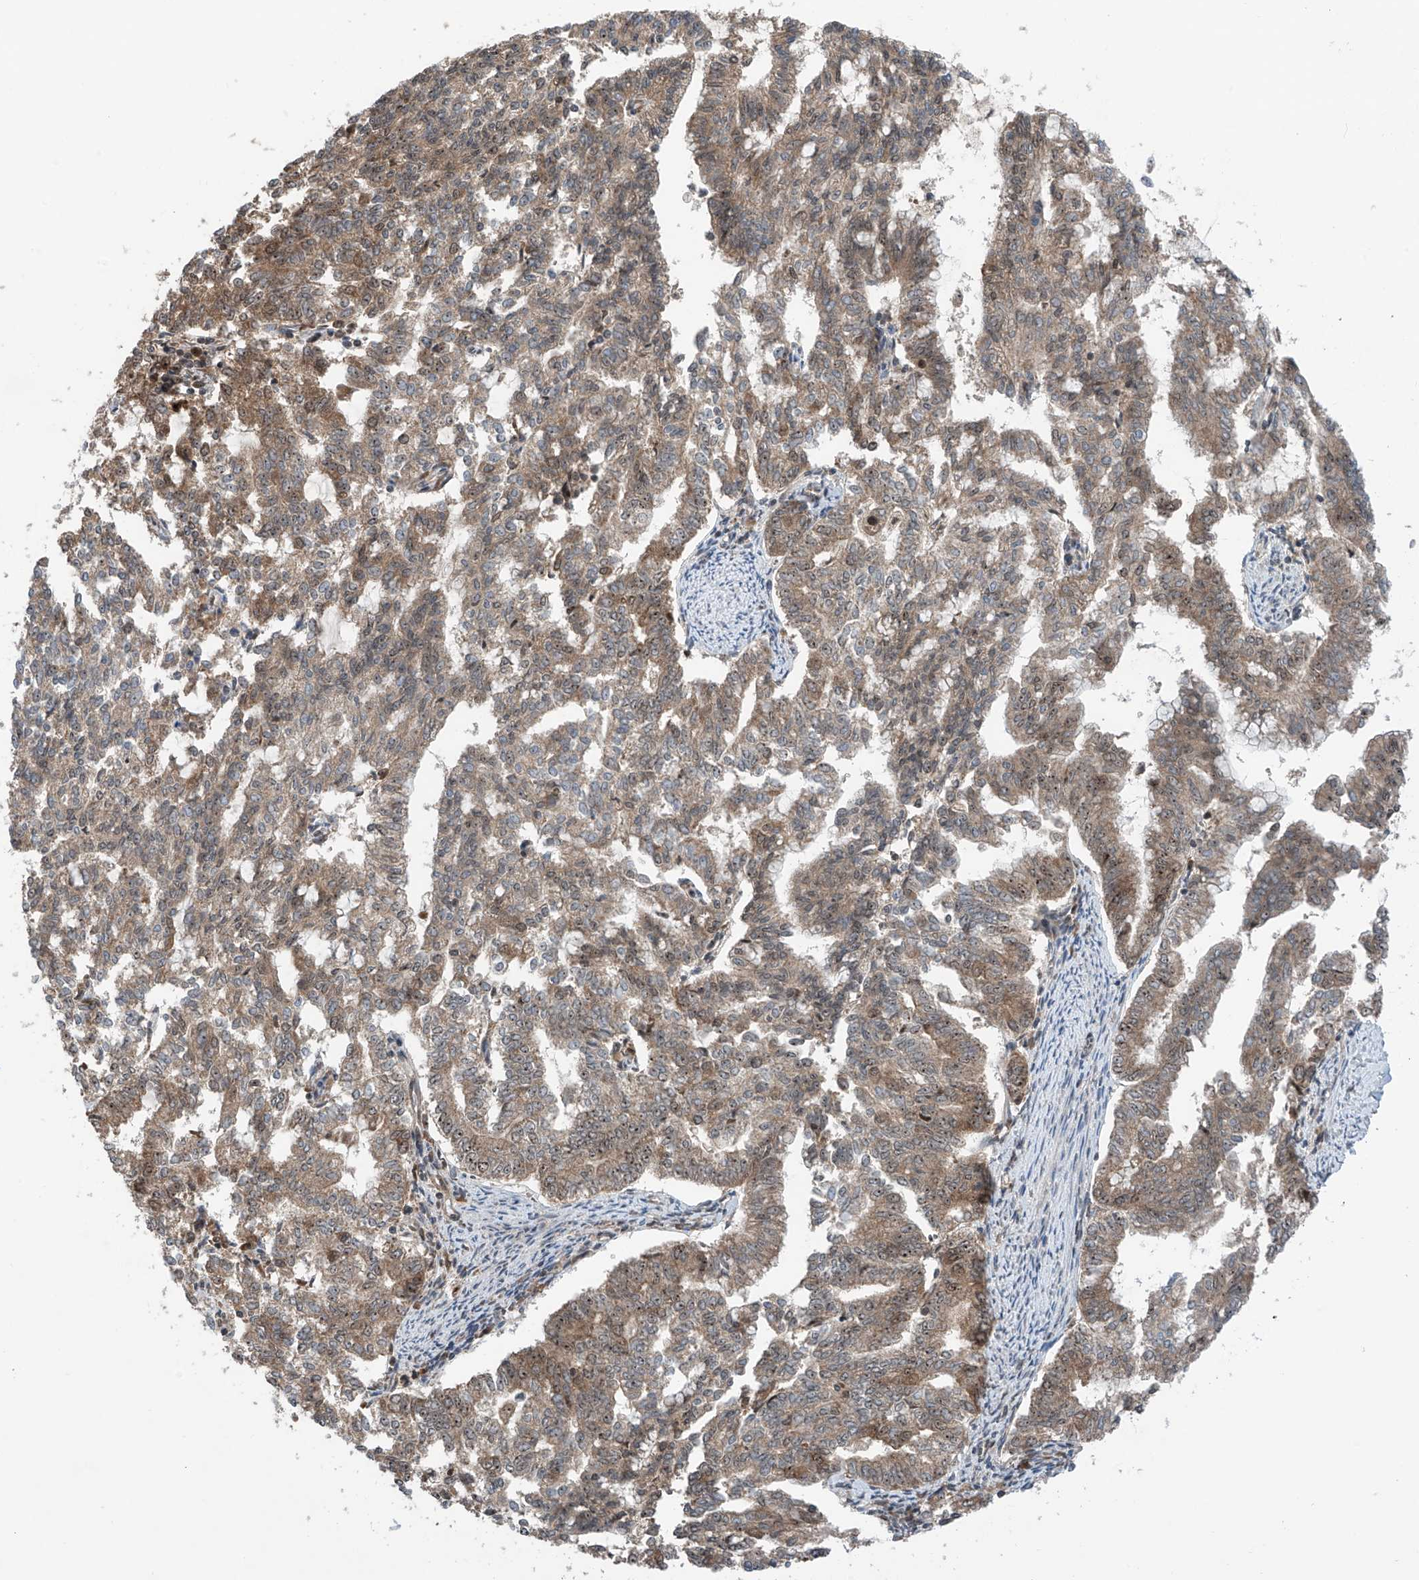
{"staining": {"intensity": "moderate", "quantity": ">75%", "location": "cytoplasmic/membranous,nuclear"}, "tissue": "endometrial cancer", "cell_type": "Tumor cells", "image_type": "cancer", "snomed": [{"axis": "morphology", "description": "Adenocarcinoma, NOS"}, {"axis": "topography", "description": "Endometrium"}], "caption": "Brown immunohistochemical staining in endometrial adenocarcinoma reveals moderate cytoplasmic/membranous and nuclear positivity in about >75% of tumor cells.", "gene": "C1orf131", "patient": {"sex": "female", "age": 79}}